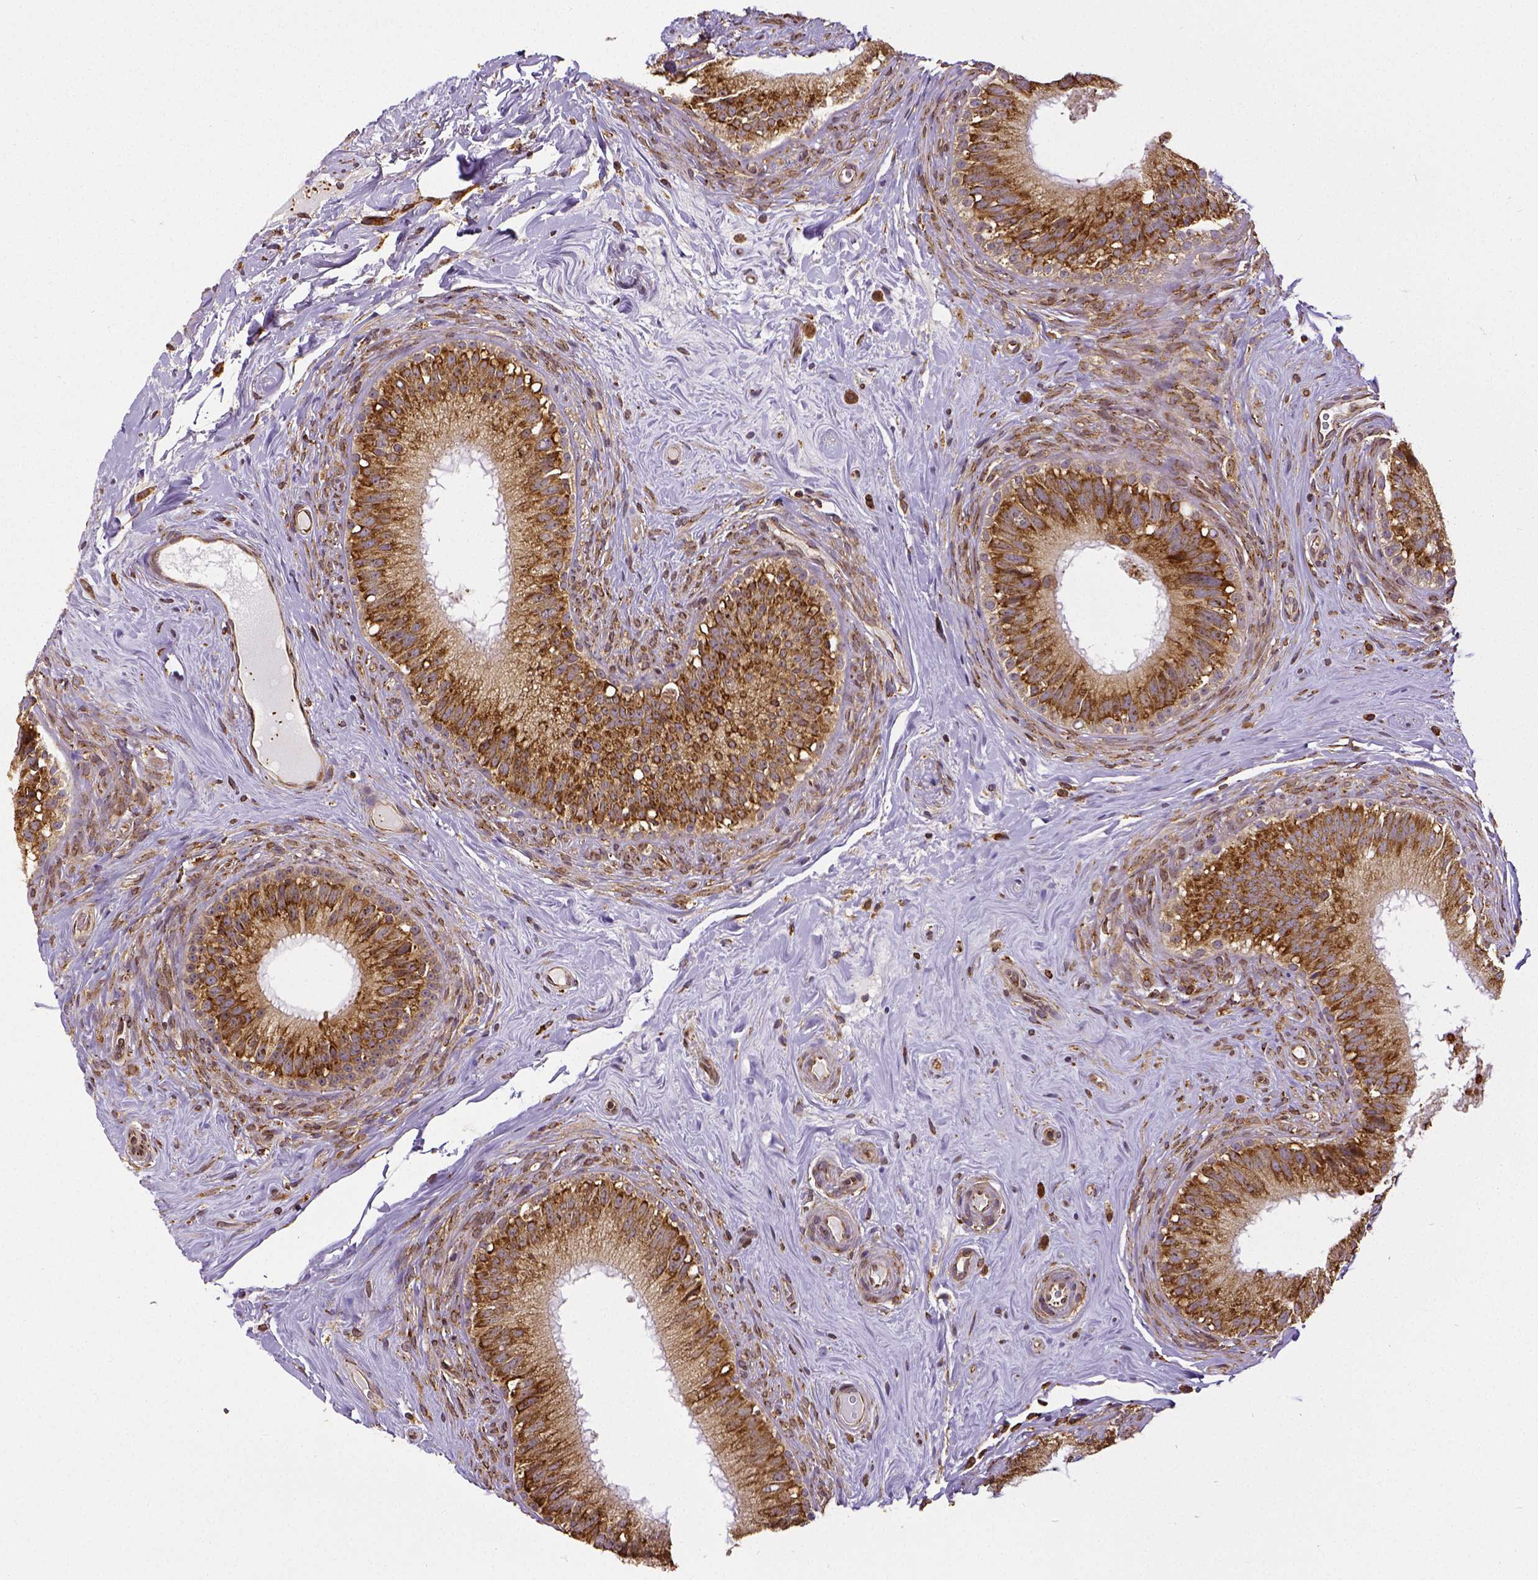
{"staining": {"intensity": "strong", "quantity": ">75%", "location": "cytoplasmic/membranous"}, "tissue": "epididymis", "cell_type": "Glandular cells", "image_type": "normal", "snomed": [{"axis": "morphology", "description": "Normal tissue, NOS"}, {"axis": "topography", "description": "Epididymis"}], "caption": "Benign epididymis shows strong cytoplasmic/membranous positivity in about >75% of glandular cells, visualized by immunohistochemistry. The protein is stained brown, and the nuclei are stained in blue (DAB IHC with brightfield microscopy, high magnification).", "gene": "MTDH", "patient": {"sex": "male", "age": 59}}